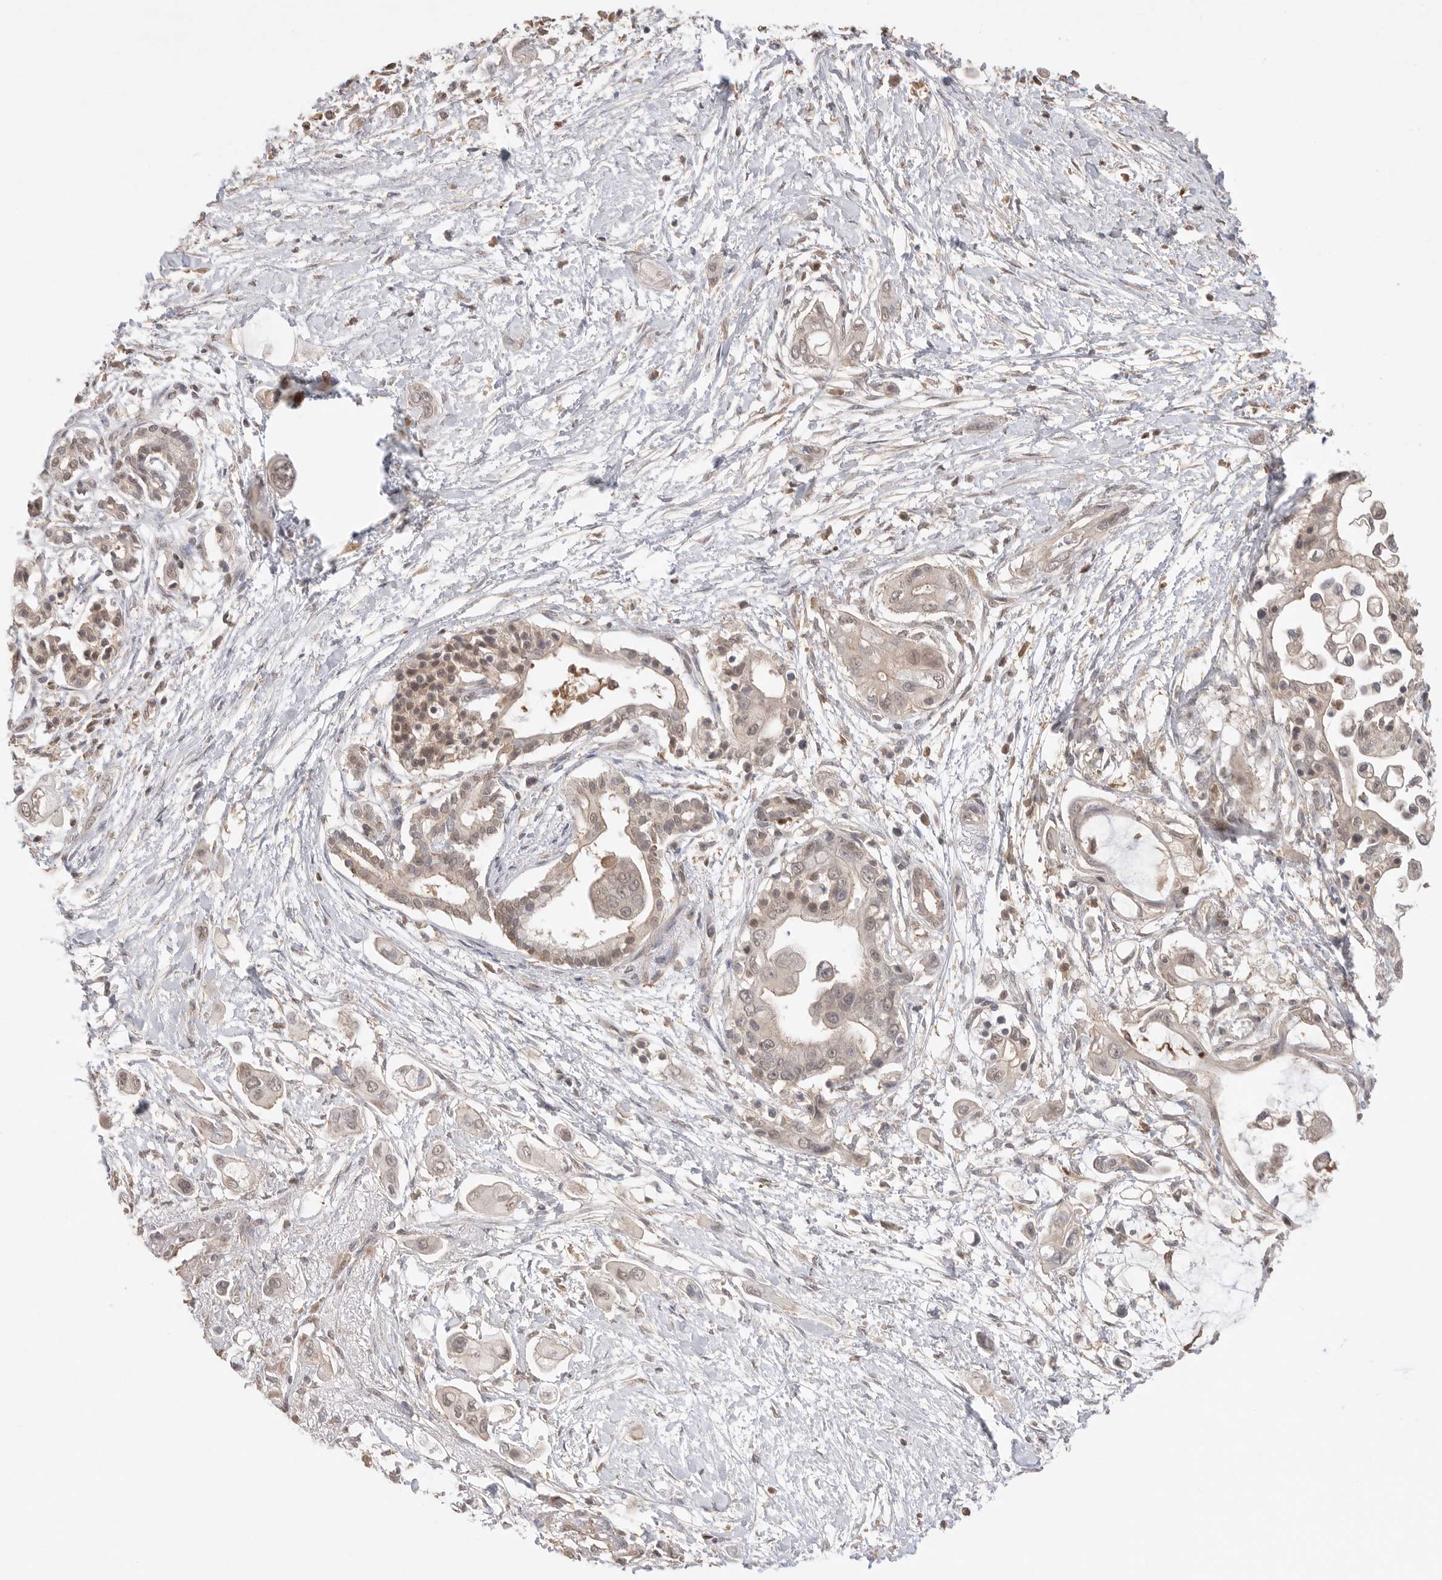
{"staining": {"intensity": "weak", "quantity": ">75%", "location": "nuclear"}, "tissue": "pancreatic cancer", "cell_type": "Tumor cells", "image_type": "cancer", "snomed": [{"axis": "morphology", "description": "Adenocarcinoma, NOS"}, {"axis": "topography", "description": "Pancreas"}], "caption": "Weak nuclear protein staining is appreciated in approximately >75% of tumor cells in adenocarcinoma (pancreatic).", "gene": "MAP2K1", "patient": {"sex": "male", "age": 59}}